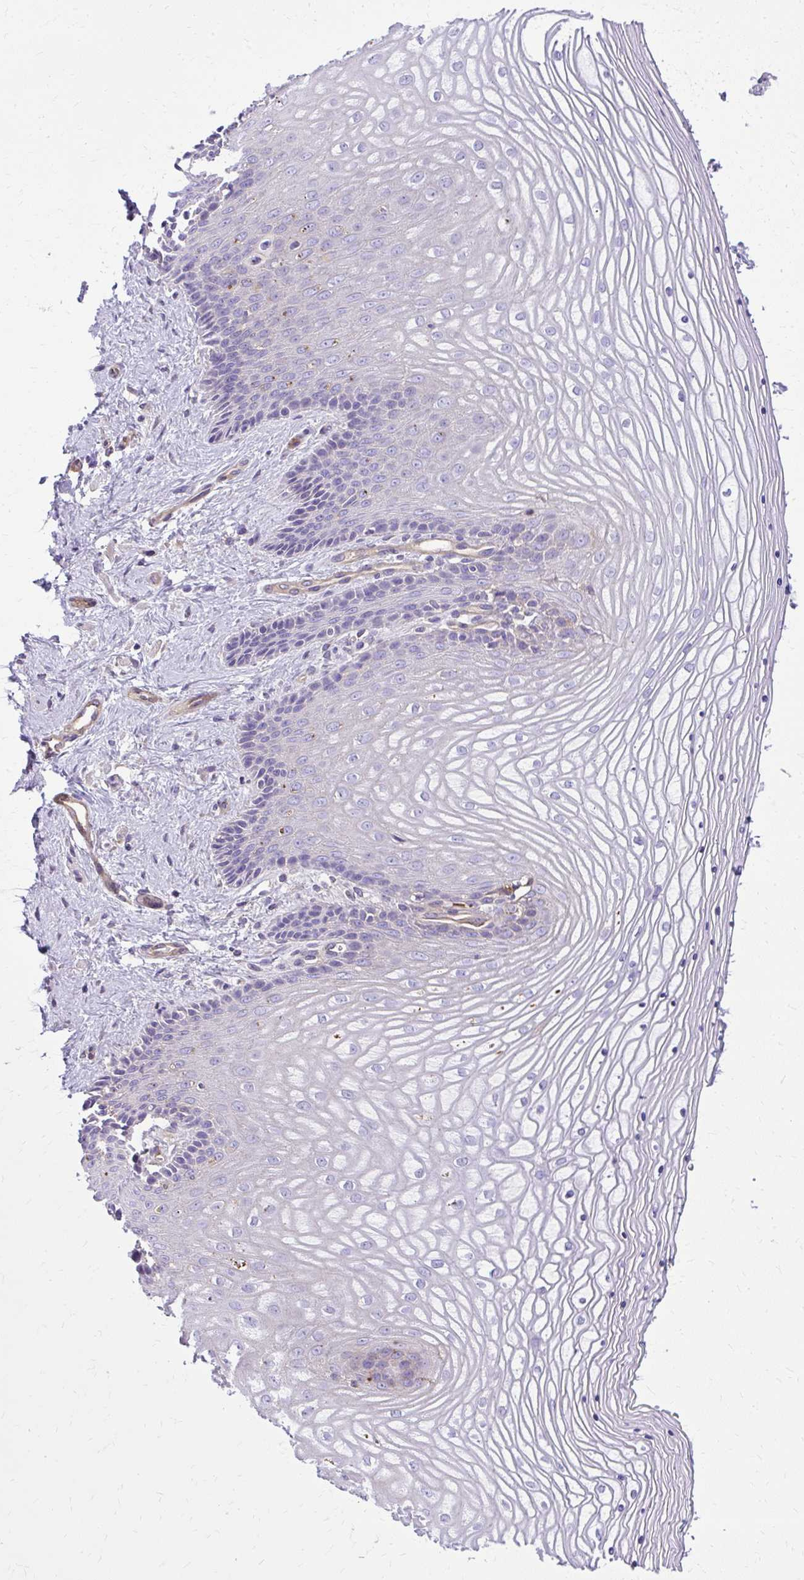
{"staining": {"intensity": "negative", "quantity": "none", "location": "none"}, "tissue": "vagina", "cell_type": "Squamous epithelial cells", "image_type": "normal", "snomed": [{"axis": "morphology", "description": "Normal tissue, NOS"}, {"axis": "topography", "description": "Vagina"}], "caption": "Immunohistochemical staining of unremarkable vagina exhibits no significant staining in squamous epithelial cells. The staining is performed using DAB brown chromogen with nuclei counter-stained in using hematoxylin.", "gene": "RUNDC3B", "patient": {"sex": "female", "age": 45}}